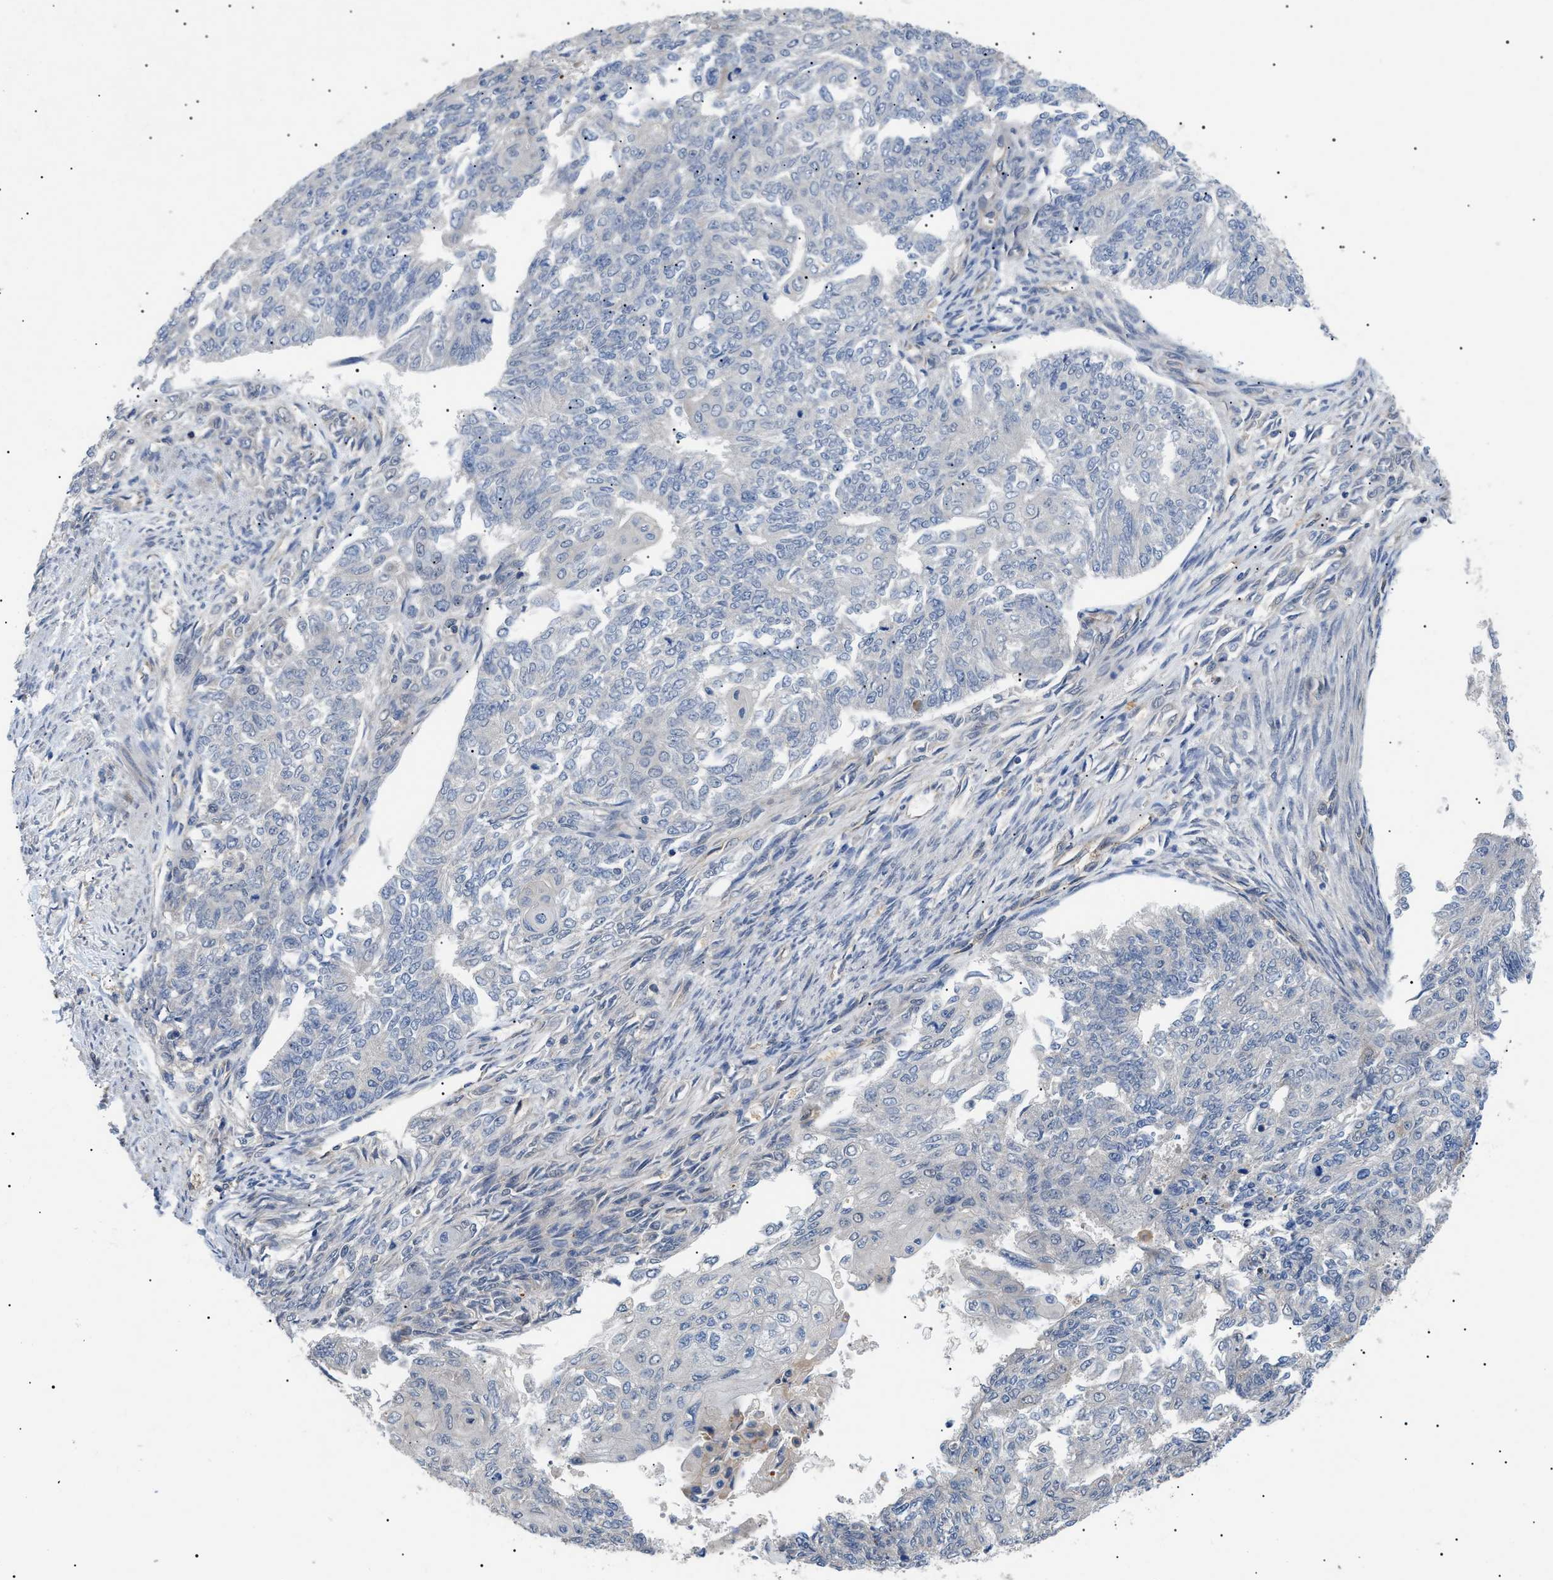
{"staining": {"intensity": "negative", "quantity": "none", "location": "none"}, "tissue": "endometrial cancer", "cell_type": "Tumor cells", "image_type": "cancer", "snomed": [{"axis": "morphology", "description": "Adenocarcinoma, NOS"}, {"axis": "topography", "description": "Endometrium"}], "caption": "Tumor cells show no significant protein expression in adenocarcinoma (endometrial).", "gene": "CRCP", "patient": {"sex": "female", "age": 32}}